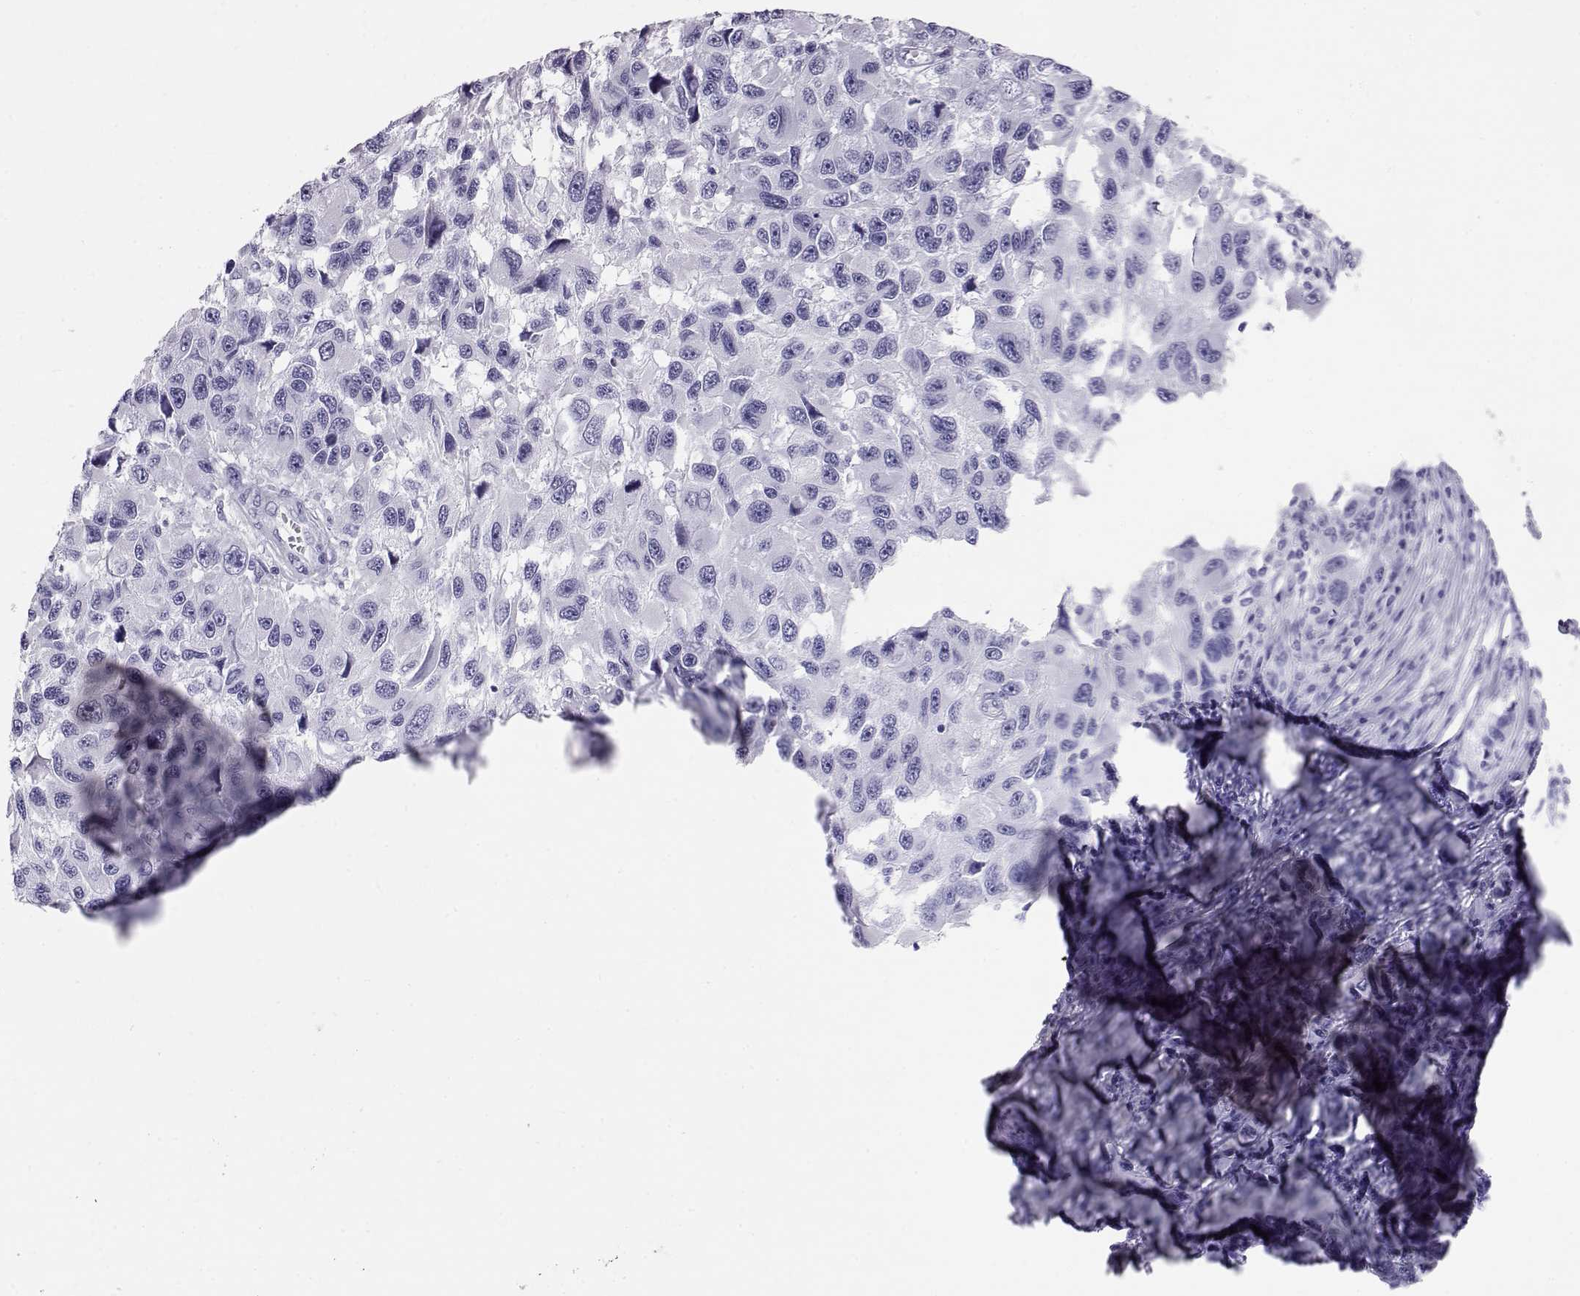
{"staining": {"intensity": "negative", "quantity": "none", "location": "none"}, "tissue": "melanoma", "cell_type": "Tumor cells", "image_type": "cancer", "snomed": [{"axis": "morphology", "description": "Malignant melanoma, NOS"}, {"axis": "topography", "description": "Skin"}], "caption": "Tumor cells are negative for brown protein staining in malignant melanoma. Nuclei are stained in blue.", "gene": "RD3", "patient": {"sex": "male", "age": 53}}